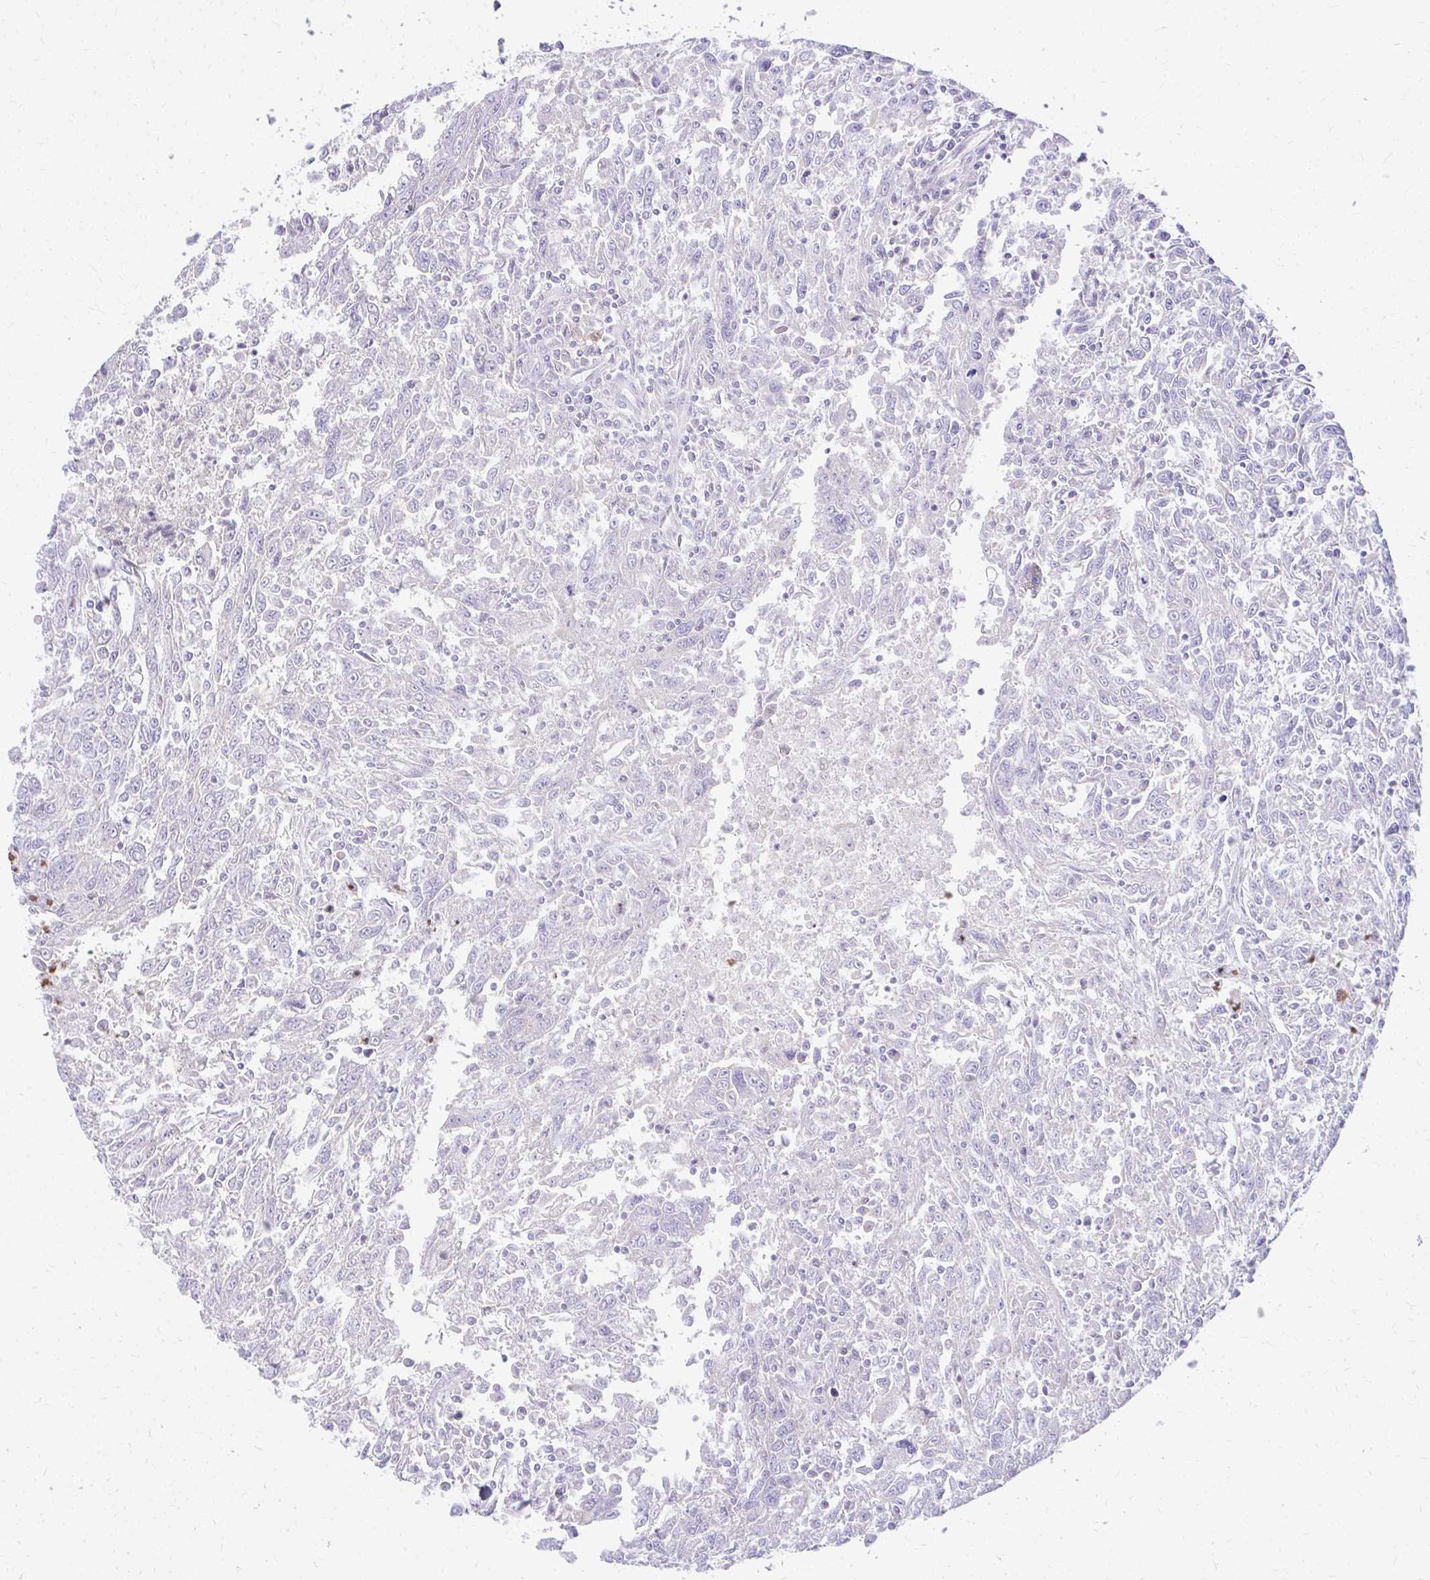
{"staining": {"intensity": "negative", "quantity": "none", "location": "none"}, "tissue": "breast cancer", "cell_type": "Tumor cells", "image_type": "cancer", "snomed": [{"axis": "morphology", "description": "Duct carcinoma"}, {"axis": "topography", "description": "Breast"}], "caption": "IHC of human breast cancer (invasive ductal carcinoma) exhibits no positivity in tumor cells.", "gene": "MRPL19", "patient": {"sex": "female", "age": 50}}